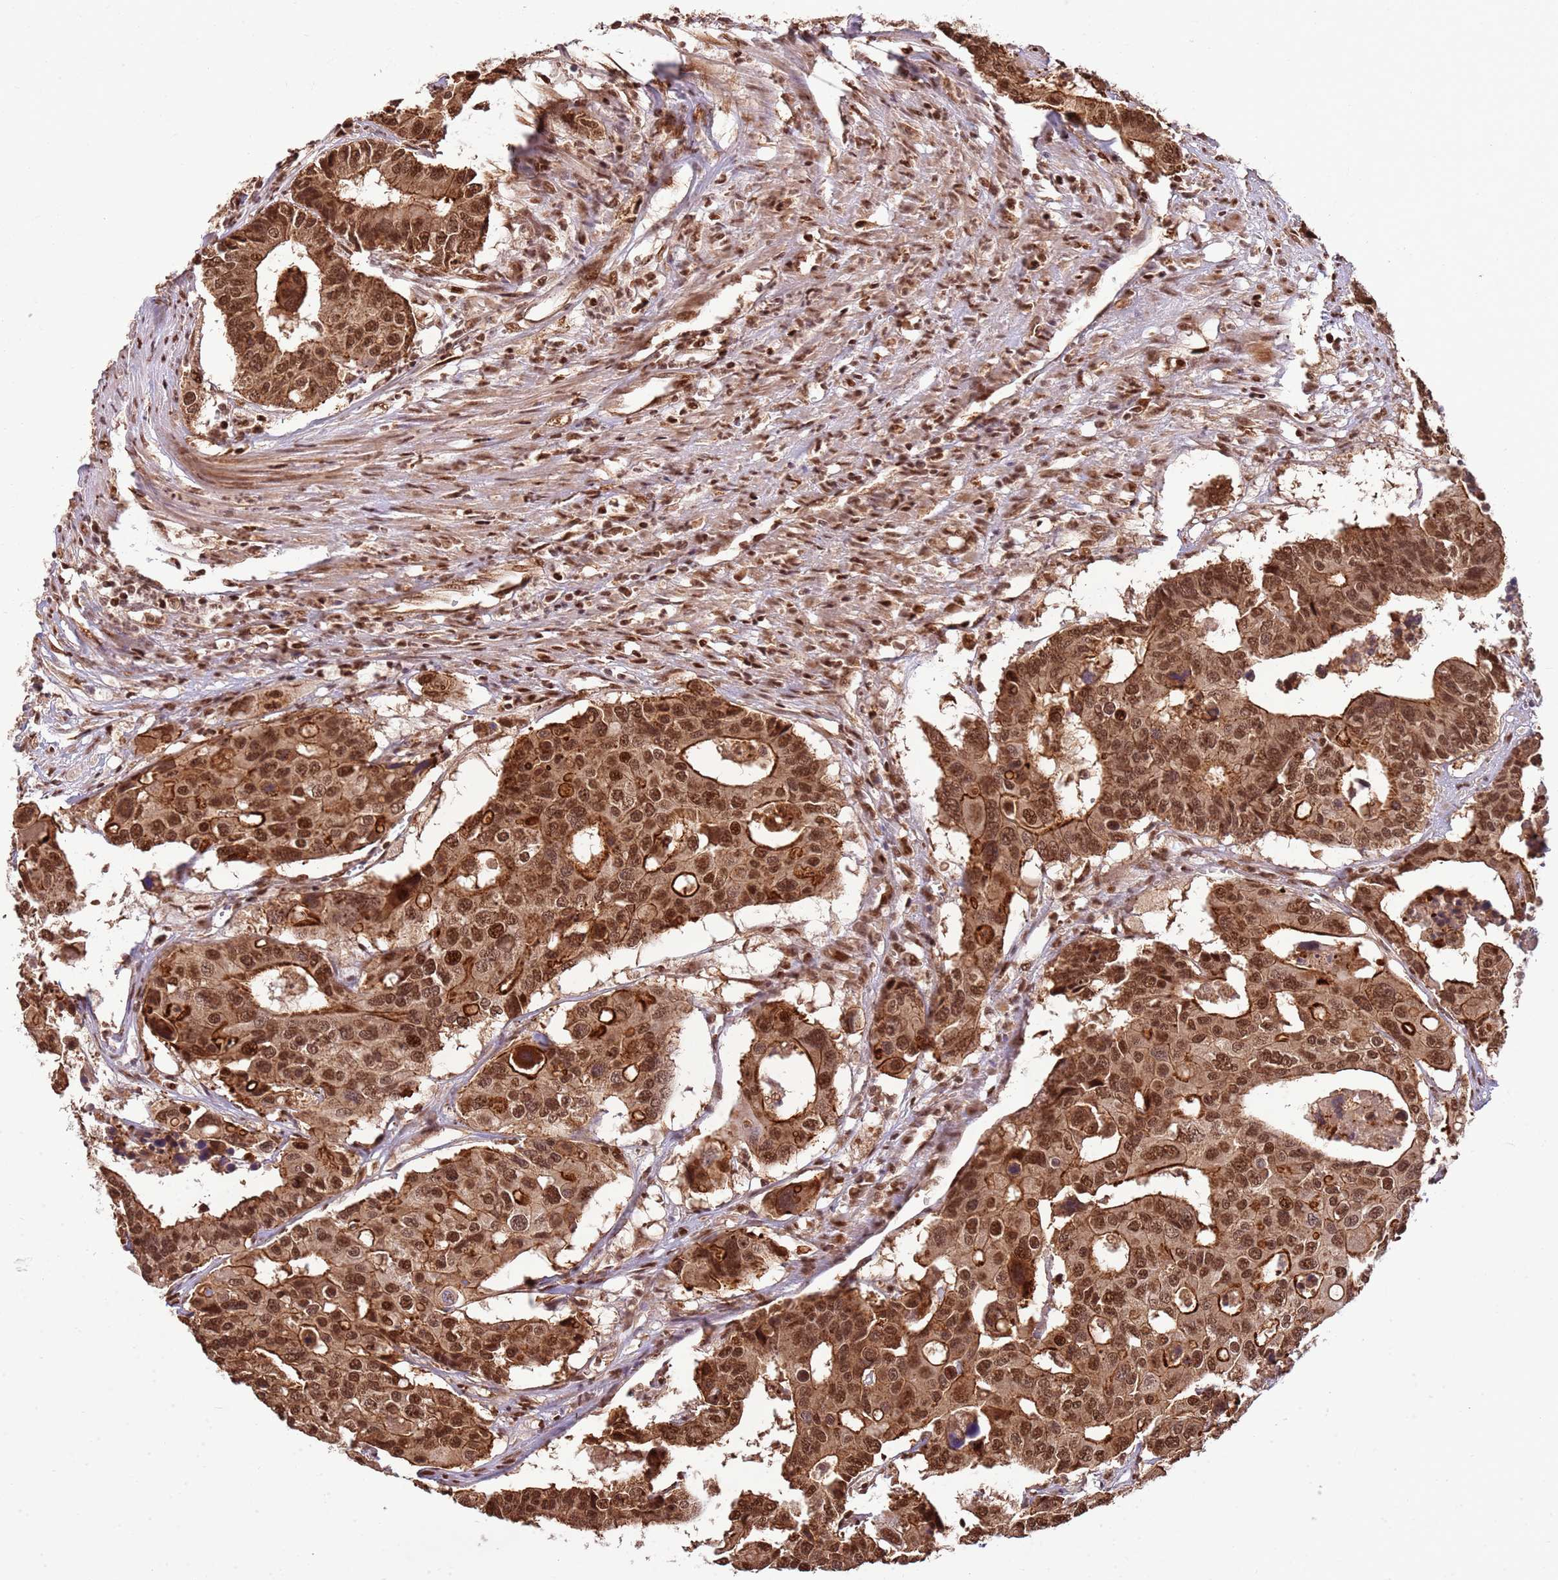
{"staining": {"intensity": "strong", "quantity": ">75%", "location": "cytoplasmic/membranous,nuclear"}, "tissue": "colorectal cancer", "cell_type": "Tumor cells", "image_type": "cancer", "snomed": [{"axis": "morphology", "description": "Adenocarcinoma, NOS"}, {"axis": "topography", "description": "Colon"}], "caption": "Immunohistochemical staining of colorectal cancer reveals high levels of strong cytoplasmic/membranous and nuclear protein positivity in about >75% of tumor cells. The staining is performed using DAB (3,3'-diaminobenzidine) brown chromogen to label protein expression. The nuclei are counter-stained blue using hematoxylin.", "gene": "ZBTB12", "patient": {"sex": "male", "age": 77}}